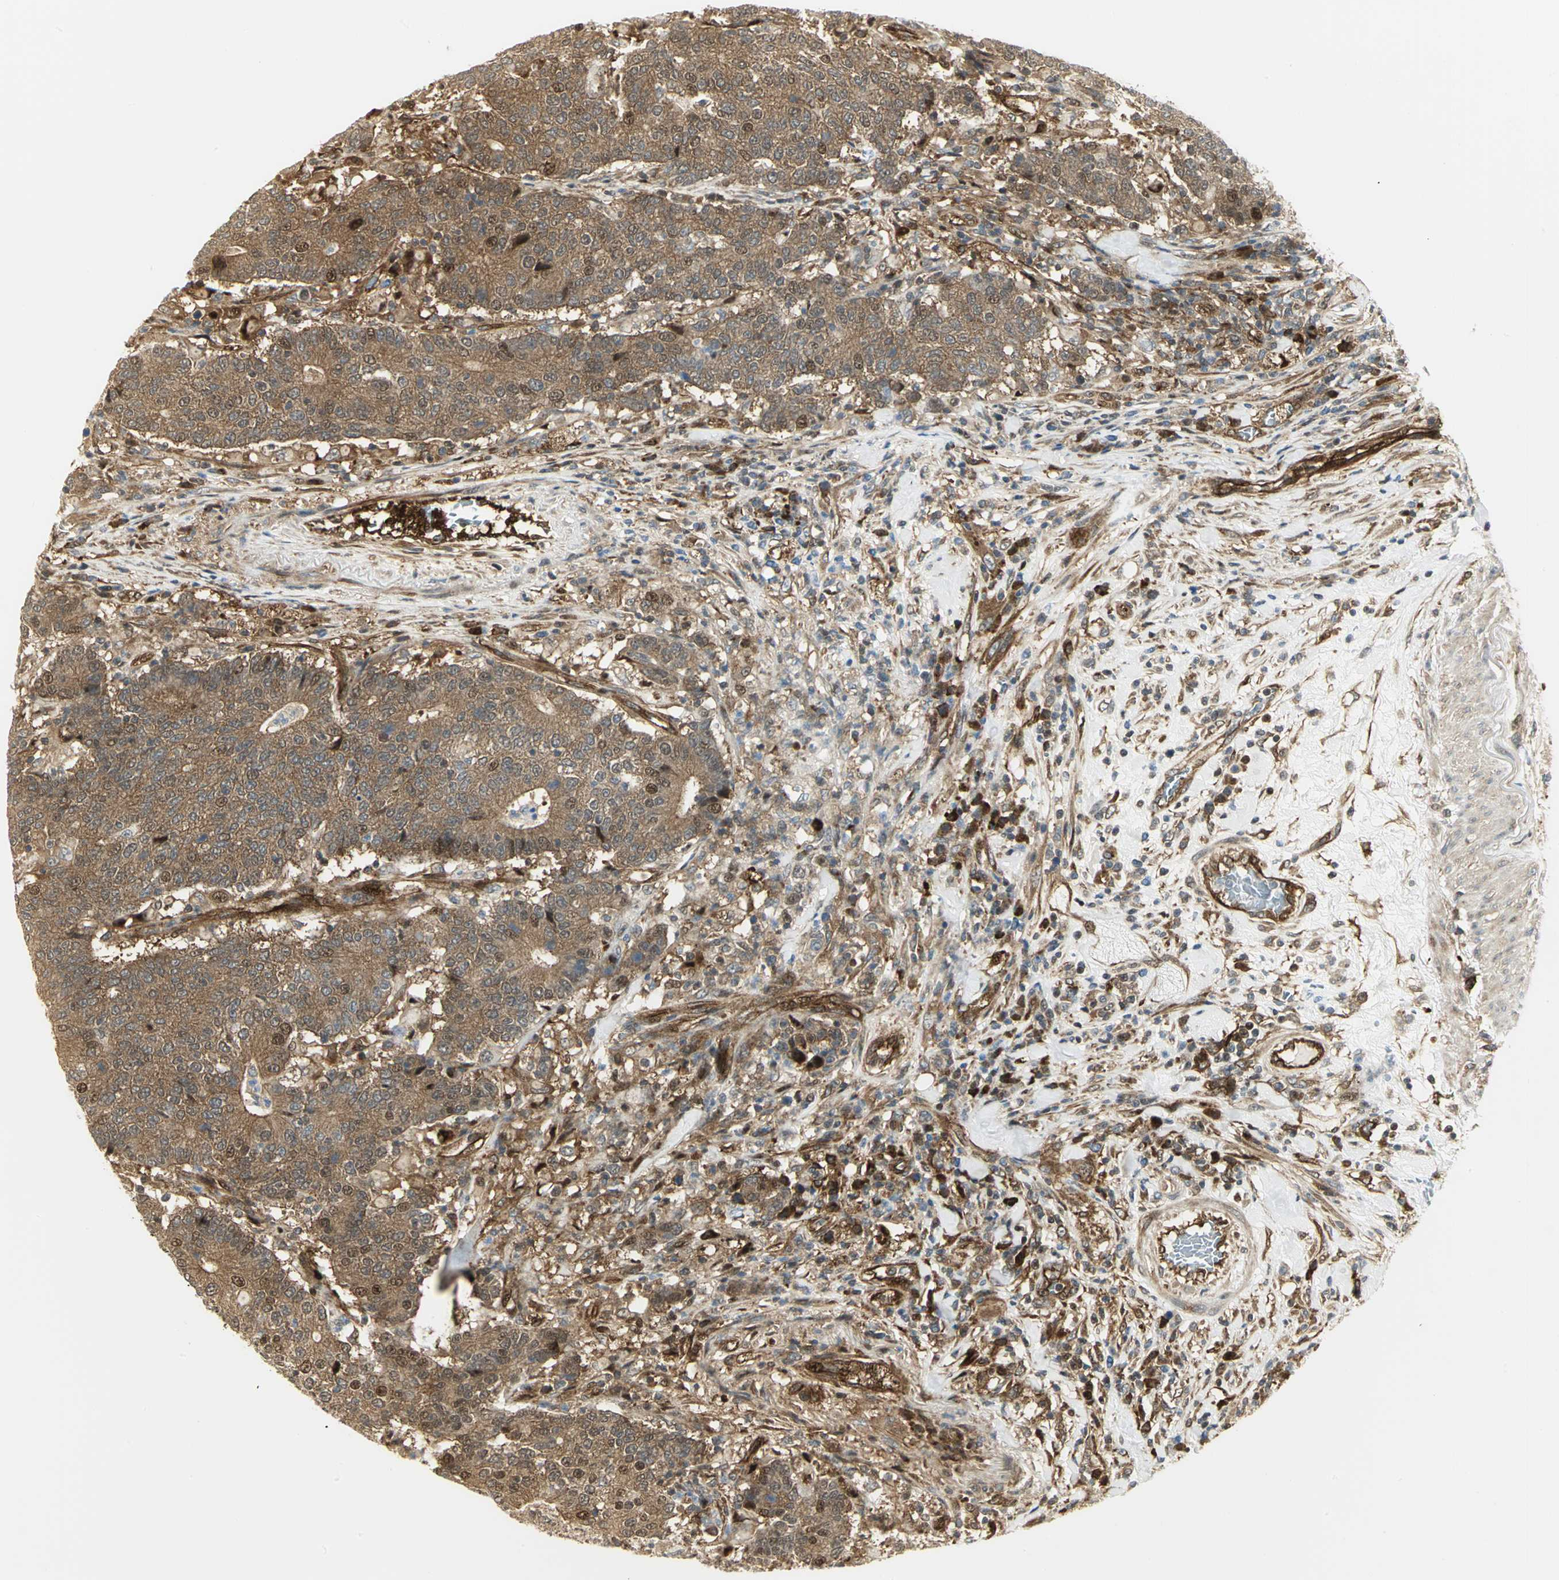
{"staining": {"intensity": "moderate", "quantity": ">75%", "location": "cytoplasmic/membranous"}, "tissue": "colorectal cancer", "cell_type": "Tumor cells", "image_type": "cancer", "snomed": [{"axis": "morphology", "description": "Normal tissue, NOS"}, {"axis": "morphology", "description": "Adenocarcinoma, NOS"}, {"axis": "topography", "description": "Colon"}], "caption": "Brown immunohistochemical staining in colorectal cancer displays moderate cytoplasmic/membranous positivity in about >75% of tumor cells.", "gene": "EEA1", "patient": {"sex": "female", "age": 75}}